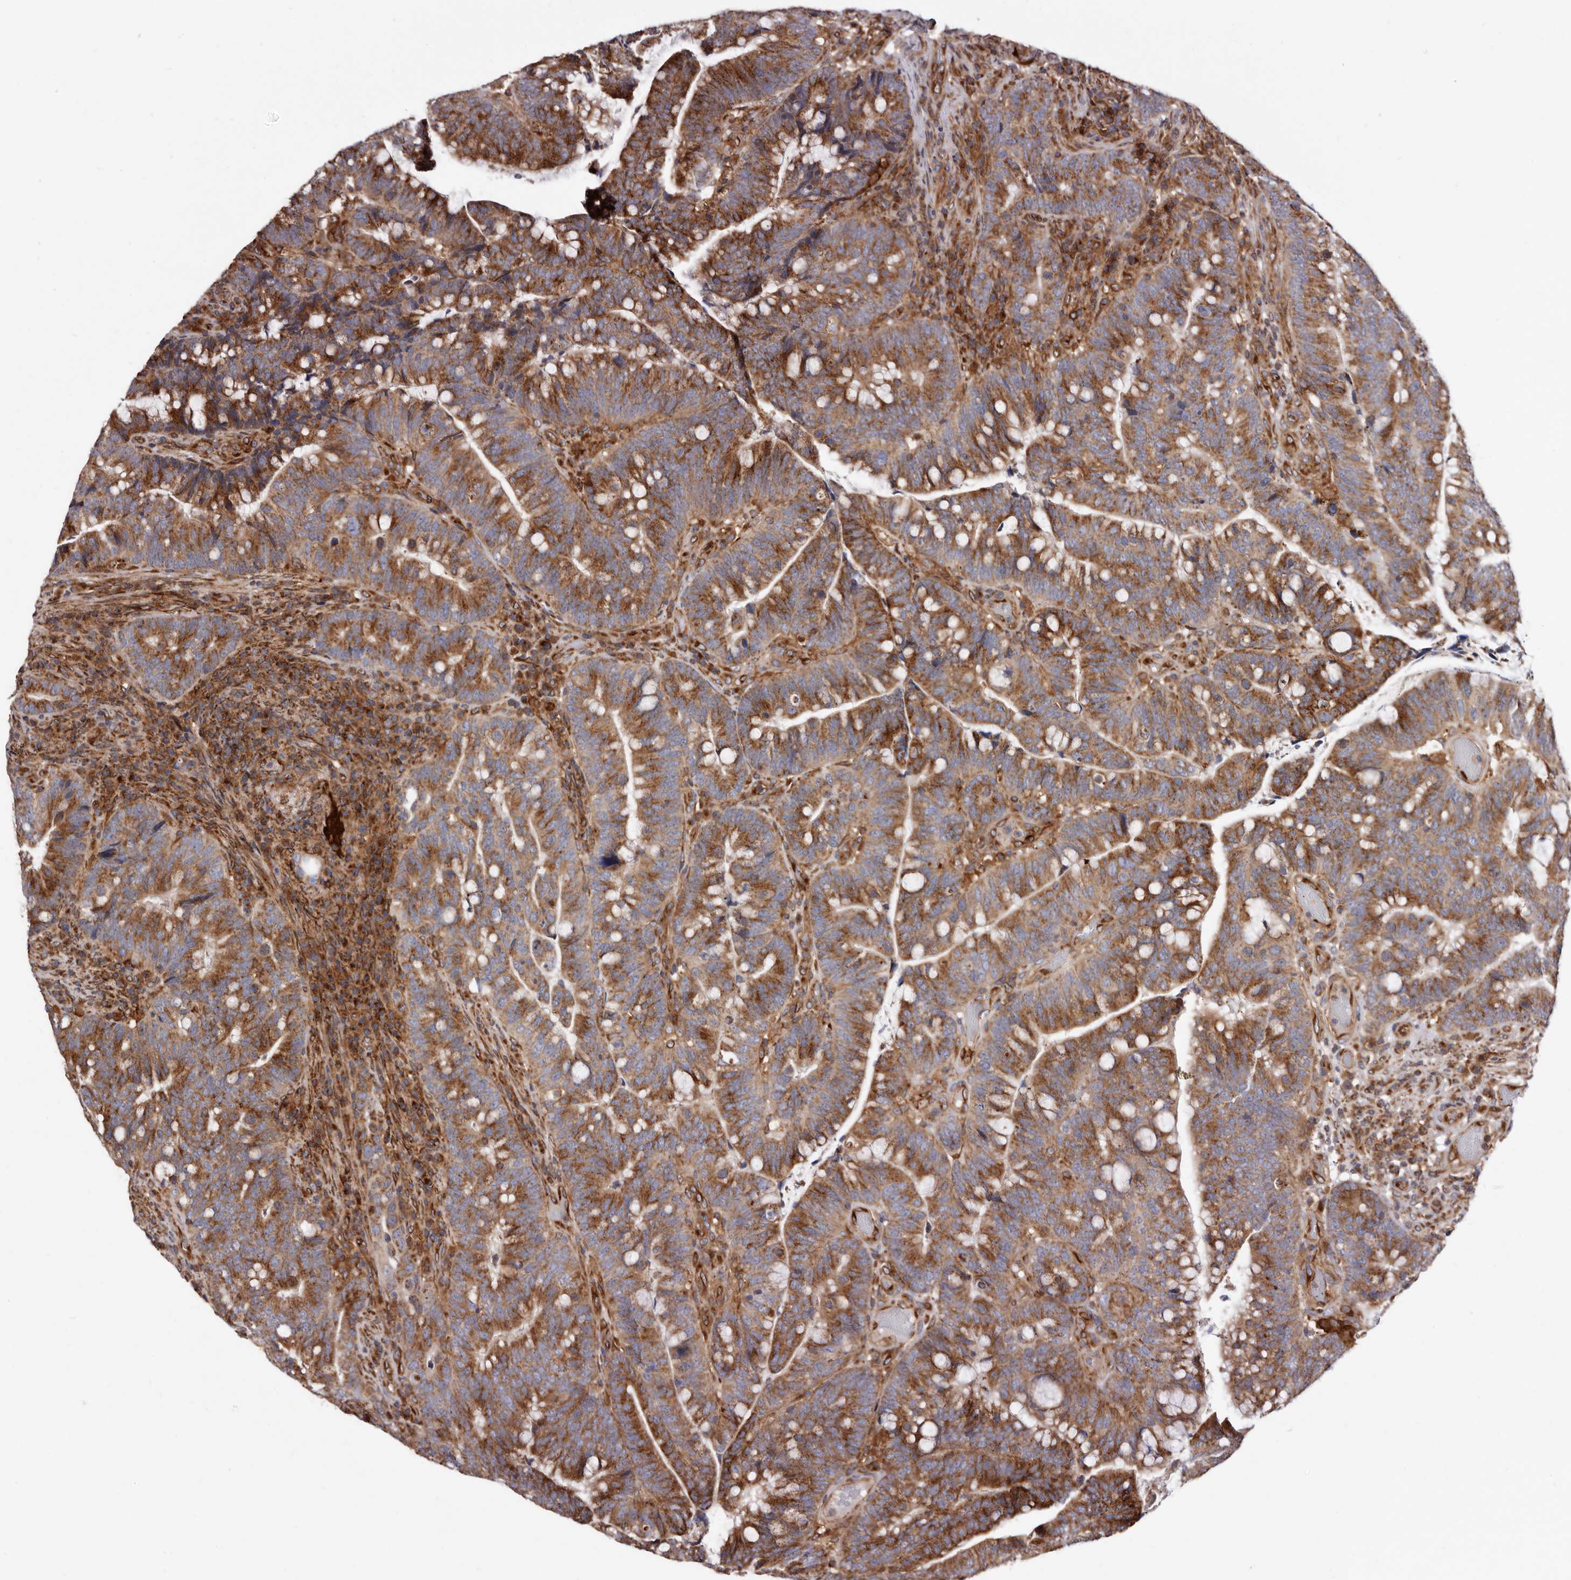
{"staining": {"intensity": "strong", "quantity": ">75%", "location": "cytoplasmic/membranous"}, "tissue": "colorectal cancer", "cell_type": "Tumor cells", "image_type": "cancer", "snomed": [{"axis": "morphology", "description": "Adenocarcinoma, NOS"}, {"axis": "topography", "description": "Colon"}], "caption": "Colorectal cancer was stained to show a protein in brown. There is high levels of strong cytoplasmic/membranous expression in about >75% of tumor cells.", "gene": "COQ8B", "patient": {"sex": "female", "age": 66}}